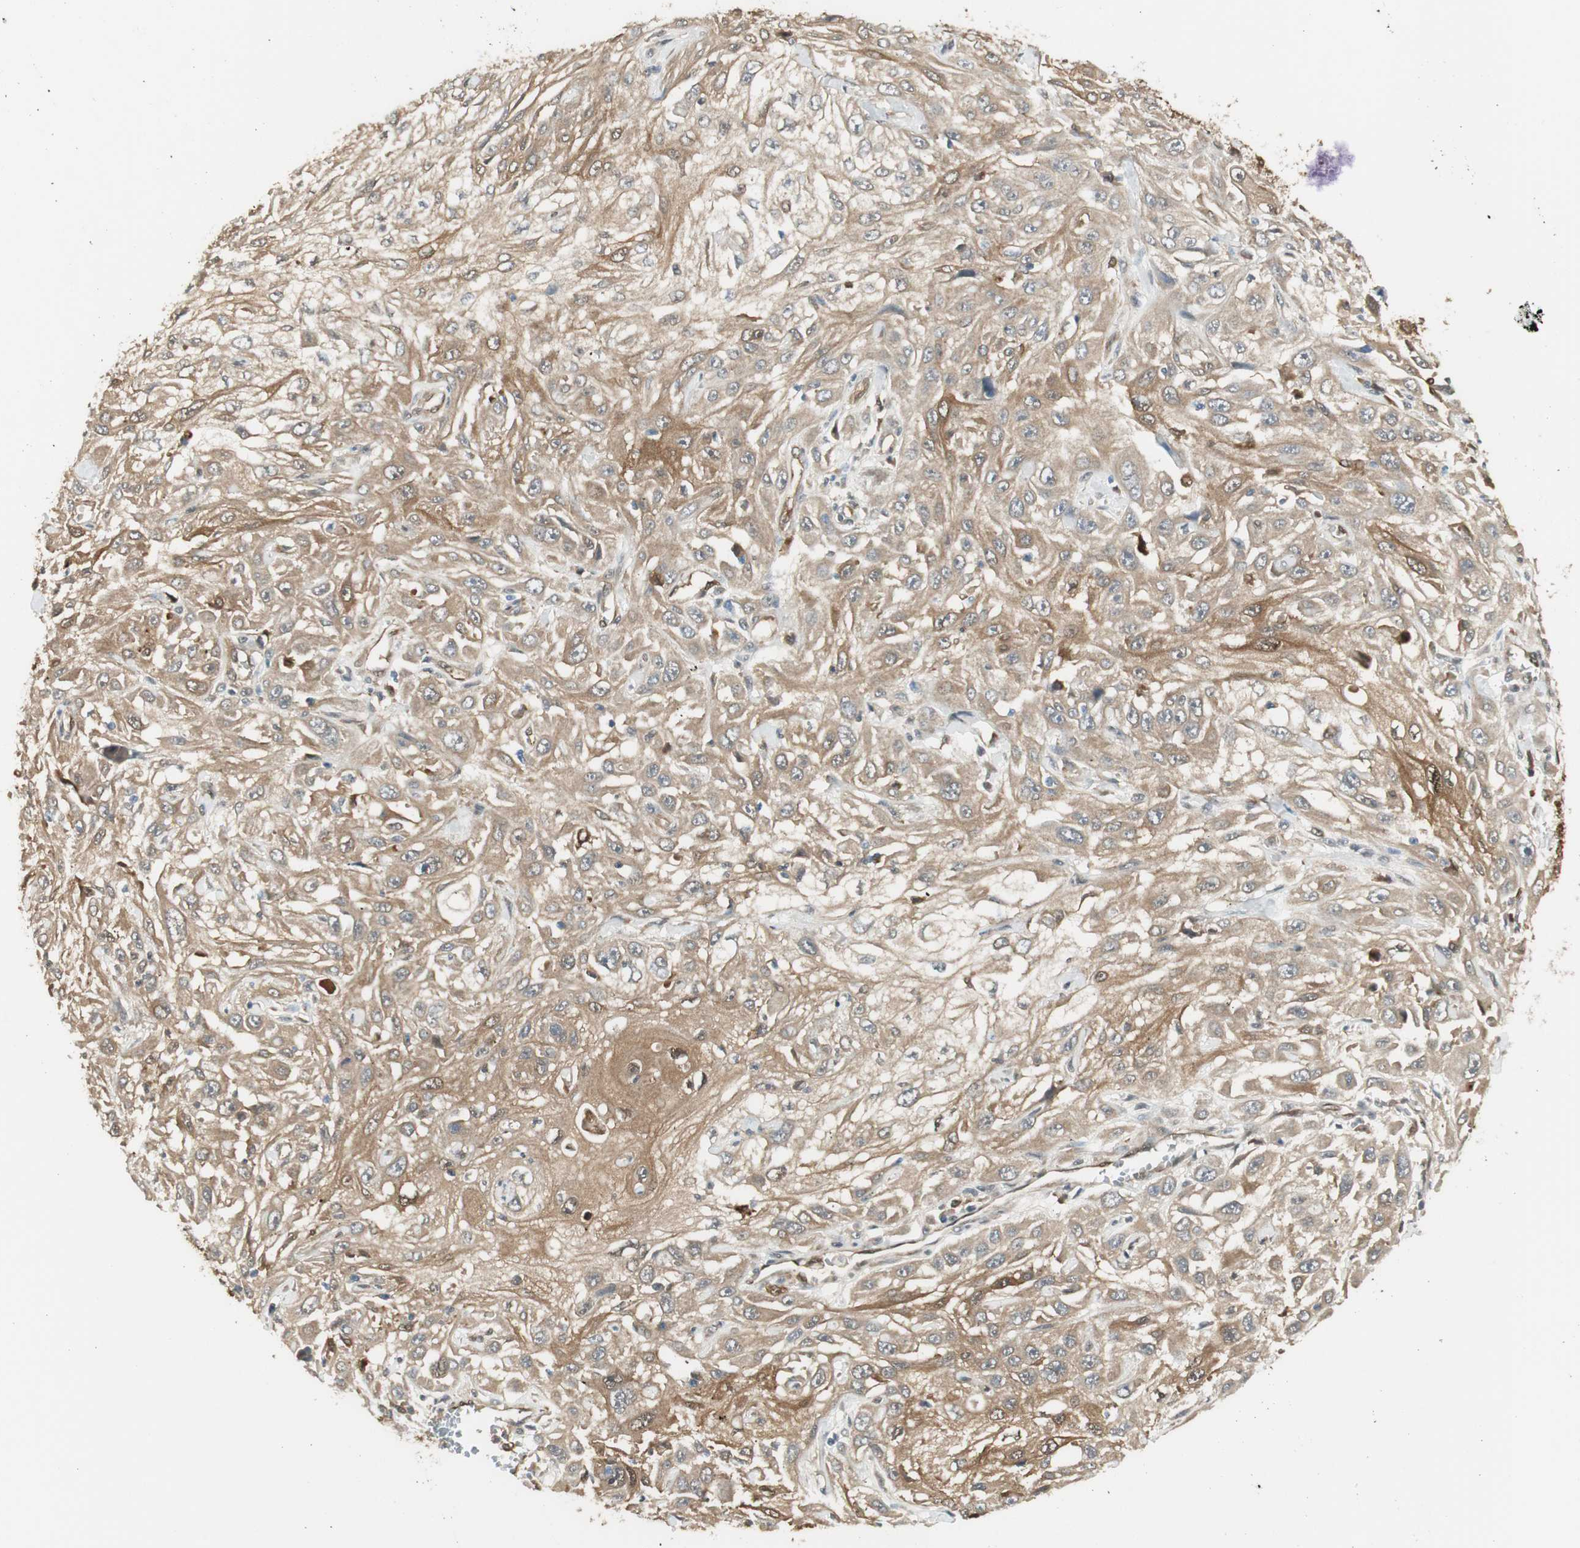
{"staining": {"intensity": "moderate", "quantity": ">75%", "location": "cytoplasmic/membranous"}, "tissue": "skin cancer", "cell_type": "Tumor cells", "image_type": "cancer", "snomed": [{"axis": "morphology", "description": "Squamous cell carcinoma, NOS"}, {"axis": "topography", "description": "Skin"}], "caption": "This is a micrograph of immunohistochemistry (IHC) staining of skin cancer (squamous cell carcinoma), which shows moderate positivity in the cytoplasmic/membranous of tumor cells.", "gene": "SERPINB6", "patient": {"sex": "male", "age": 75}}